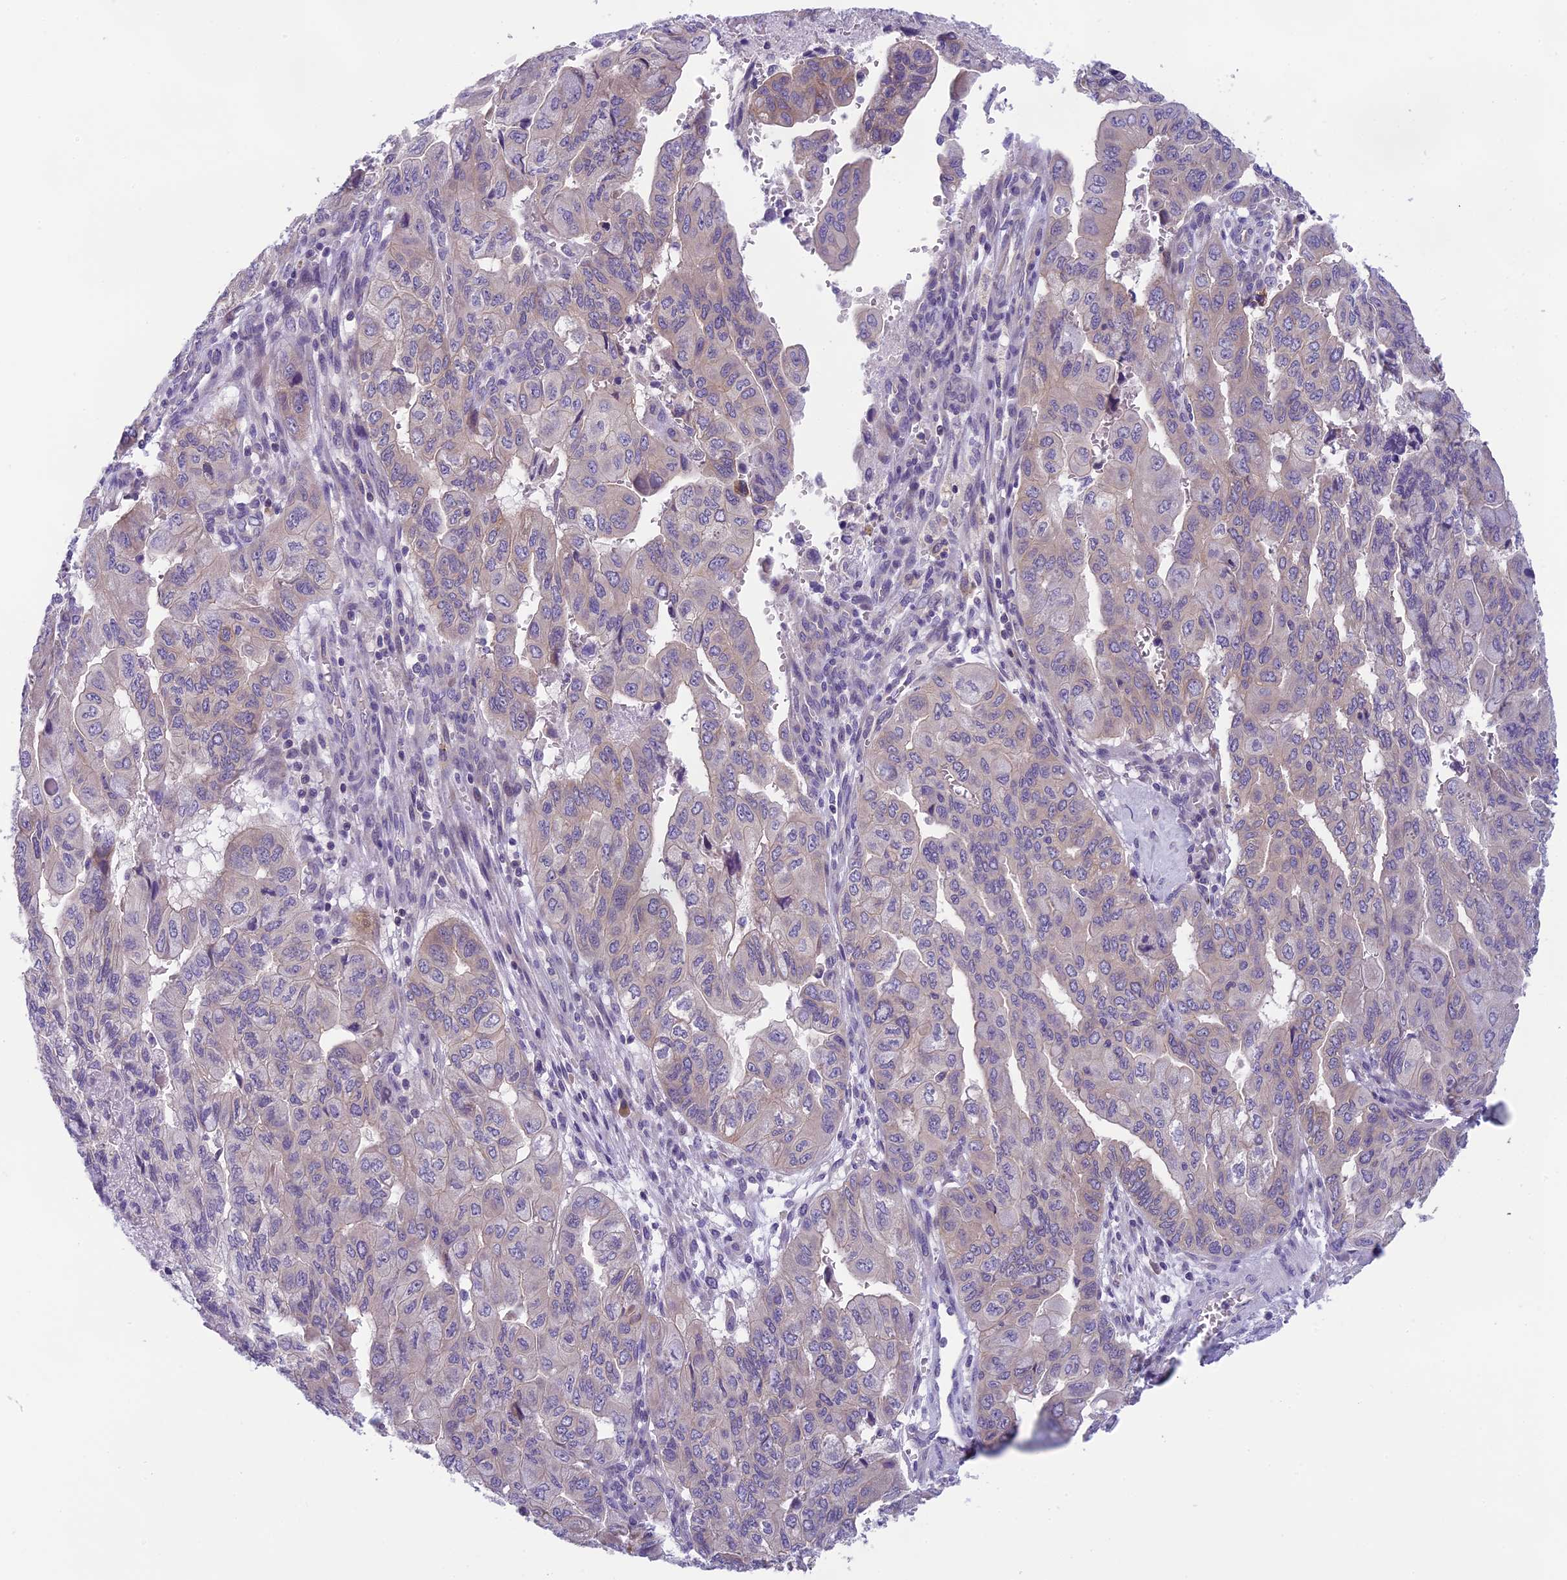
{"staining": {"intensity": "negative", "quantity": "none", "location": "none"}, "tissue": "pancreatic cancer", "cell_type": "Tumor cells", "image_type": "cancer", "snomed": [{"axis": "morphology", "description": "Adenocarcinoma, NOS"}, {"axis": "topography", "description": "Pancreas"}], "caption": "Immunohistochemical staining of pancreatic cancer (adenocarcinoma) reveals no significant expression in tumor cells.", "gene": "ARHGEF37", "patient": {"sex": "male", "age": 51}}